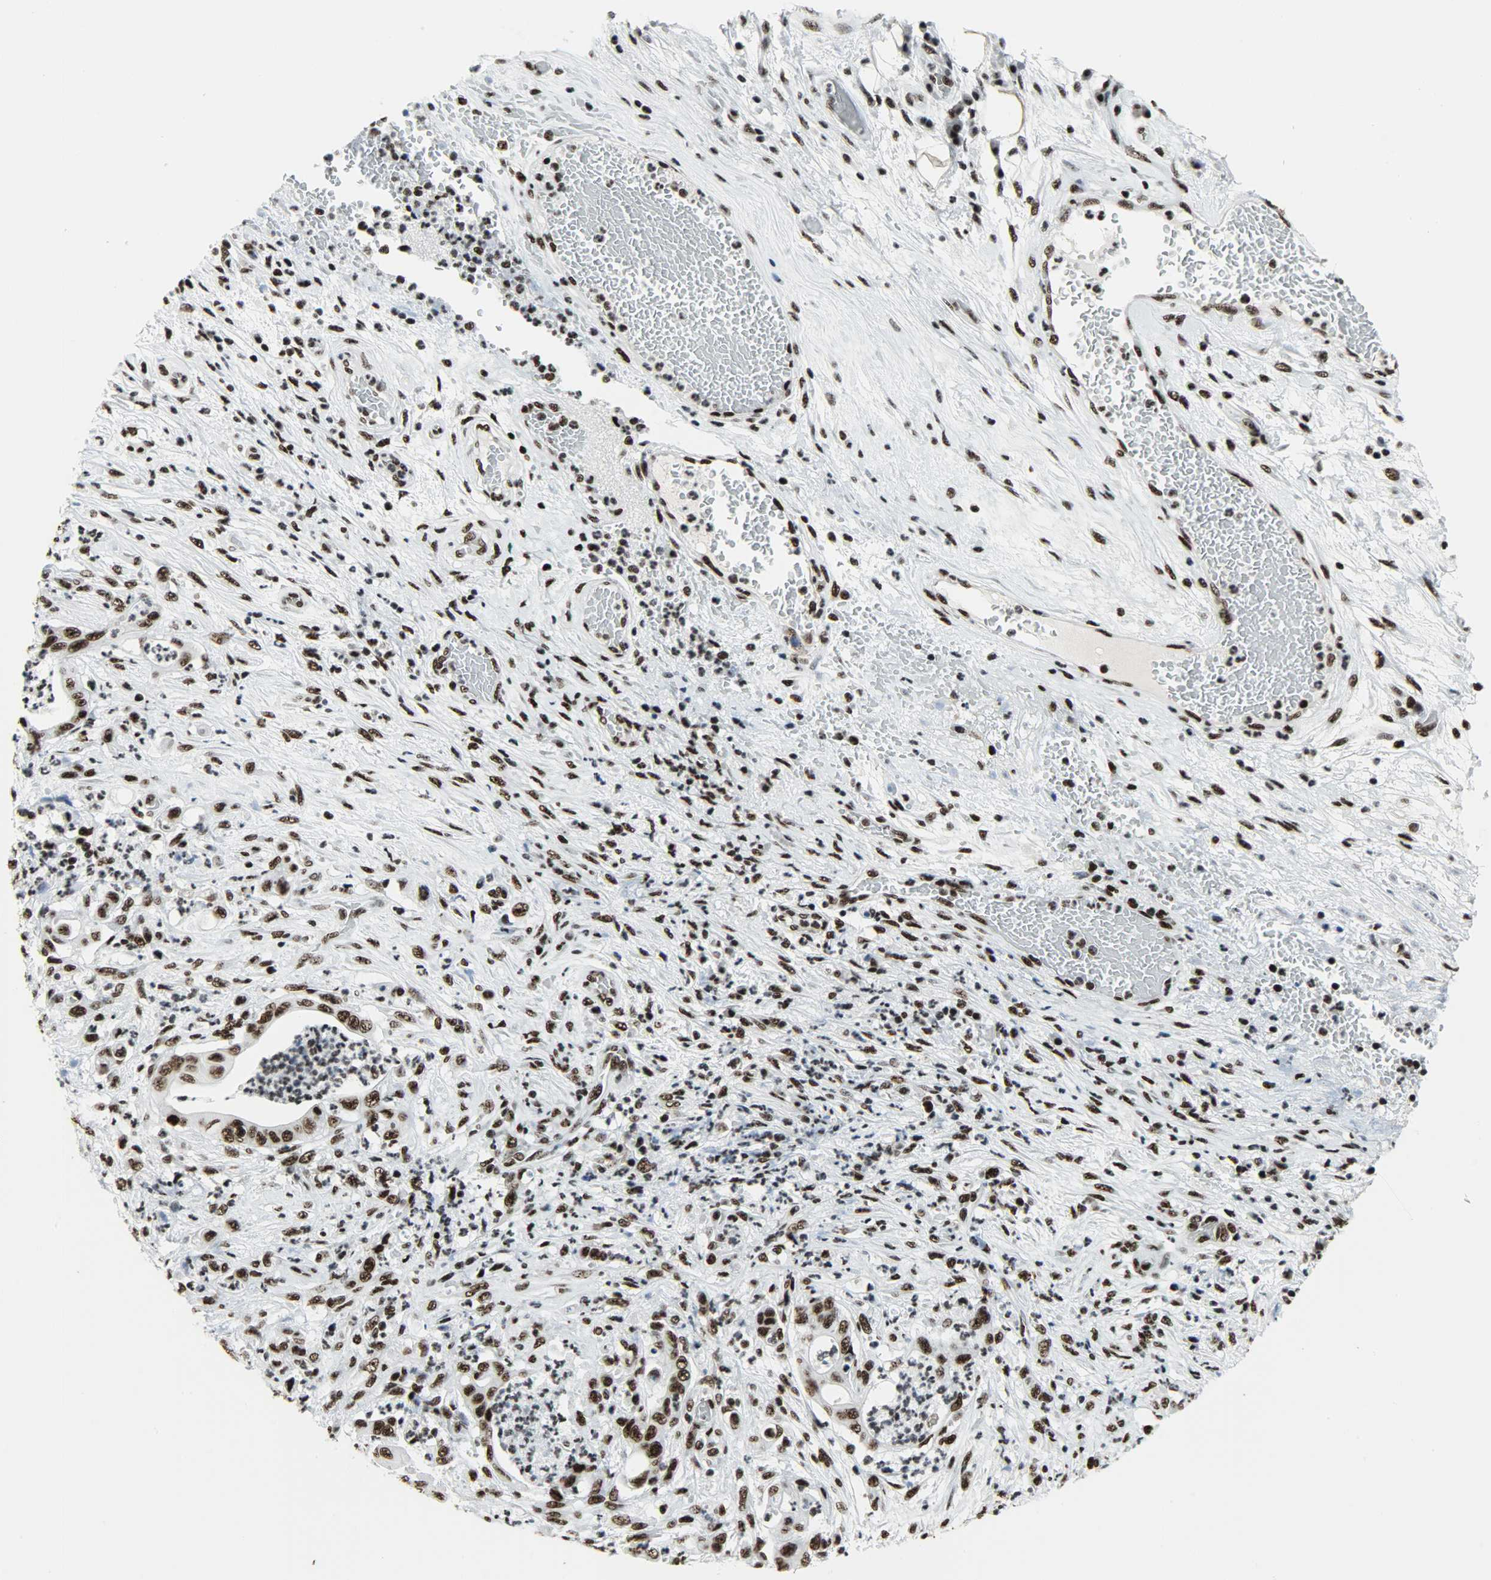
{"staining": {"intensity": "strong", "quantity": ">75%", "location": "nuclear"}, "tissue": "stomach cancer", "cell_type": "Tumor cells", "image_type": "cancer", "snomed": [{"axis": "morphology", "description": "Adenocarcinoma, NOS"}, {"axis": "topography", "description": "Stomach"}], "caption": "Immunohistochemical staining of human stomach cancer (adenocarcinoma) reveals high levels of strong nuclear protein positivity in approximately >75% of tumor cells.", "gene": "SNRPA", "patient": {"sex": "female", "age": 73}}